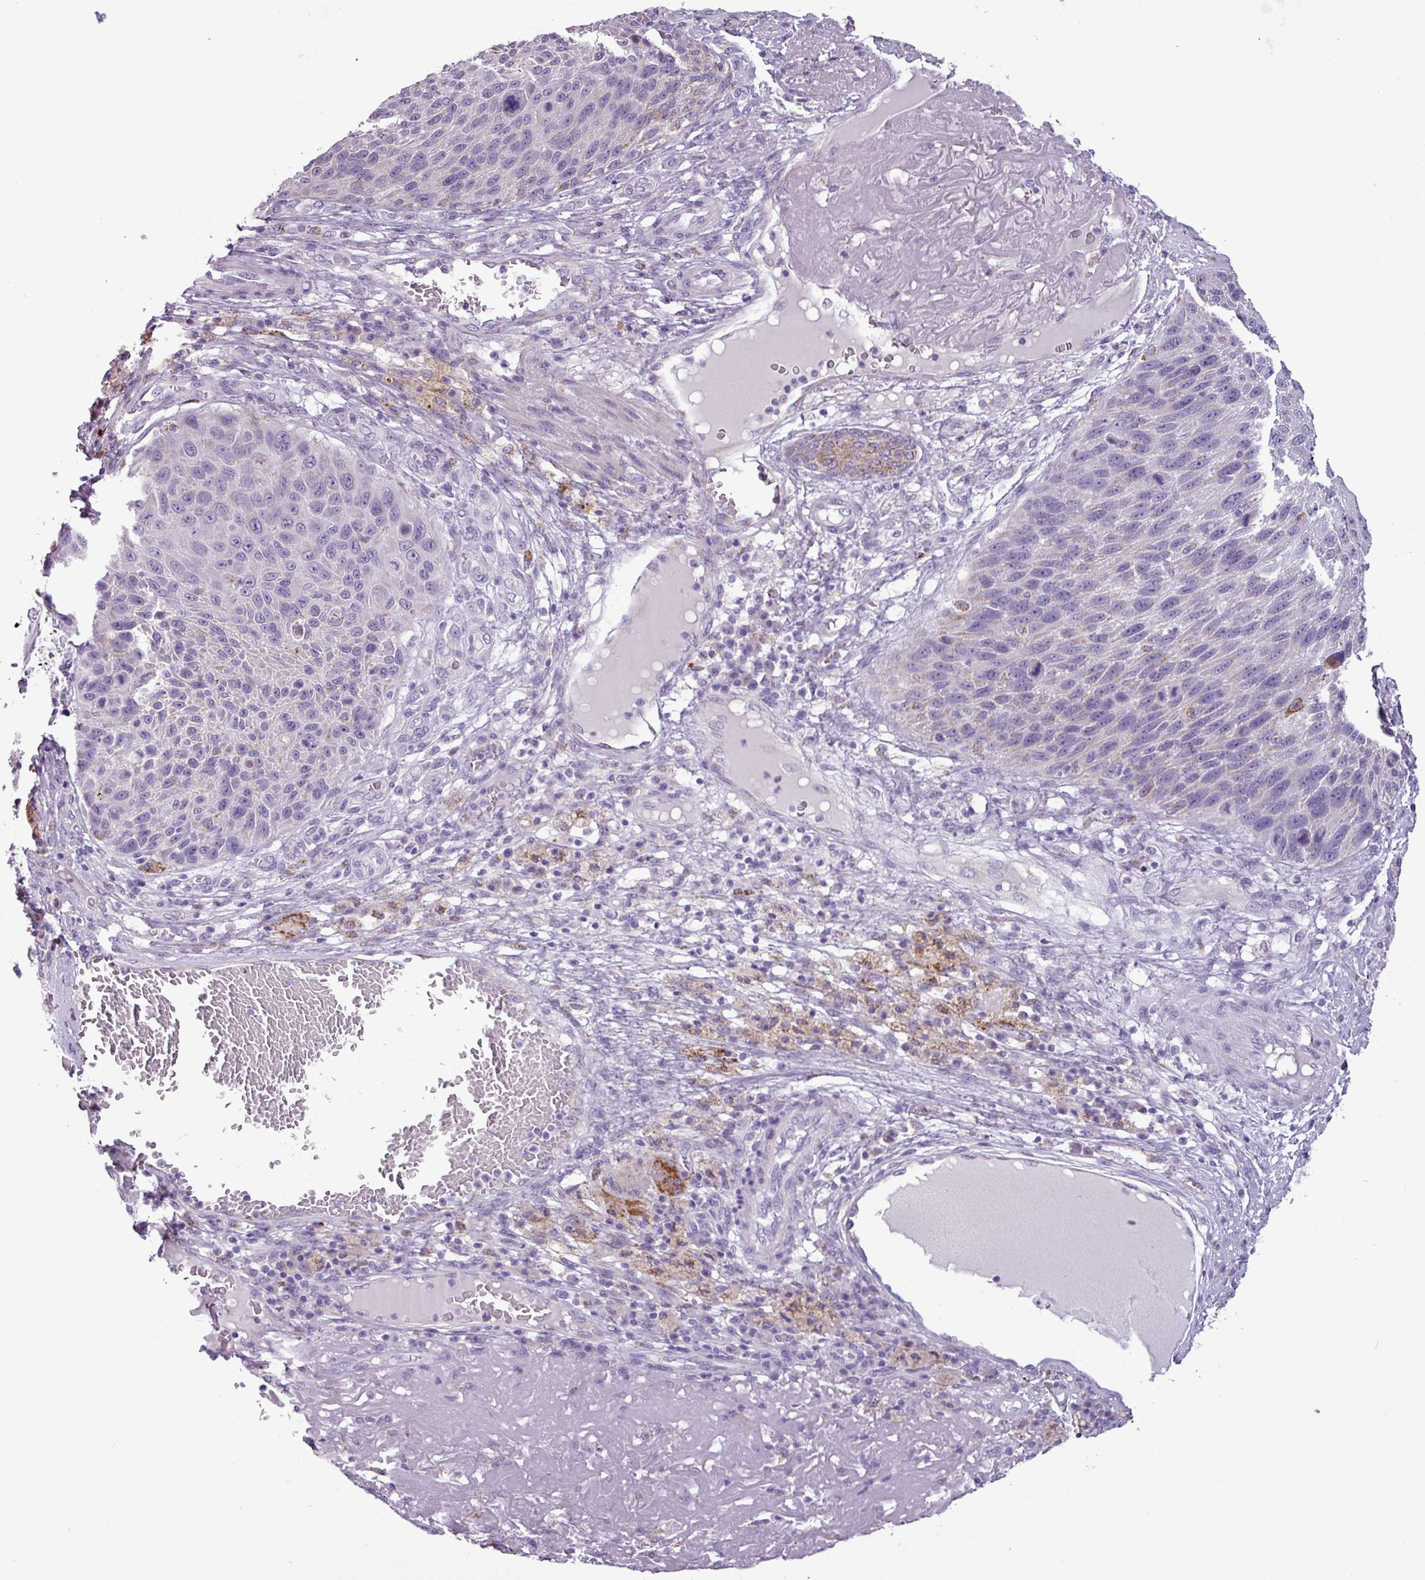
{"staining": {"intensity": "moderate", "quantity": "<25%", "location": "cytoplasmic/membranous"}, "tissue": "skin cancer", "cell_type": "Tumor cells", "image_type": "cancer", "snomed": [{"axis": "morphology", "description": "Squamous cell carcinoma, NOS"}, {"axis": "topography", "description": "Skin"}], "caption": "Skin squamous cell carcinoma stained with a brown dye shows moderate cytoplasmic/membranous positive staining in approximately <25% of tumor cells.", "gene": "ZNF667", "patient": {"sex": "female", "age": 88}}